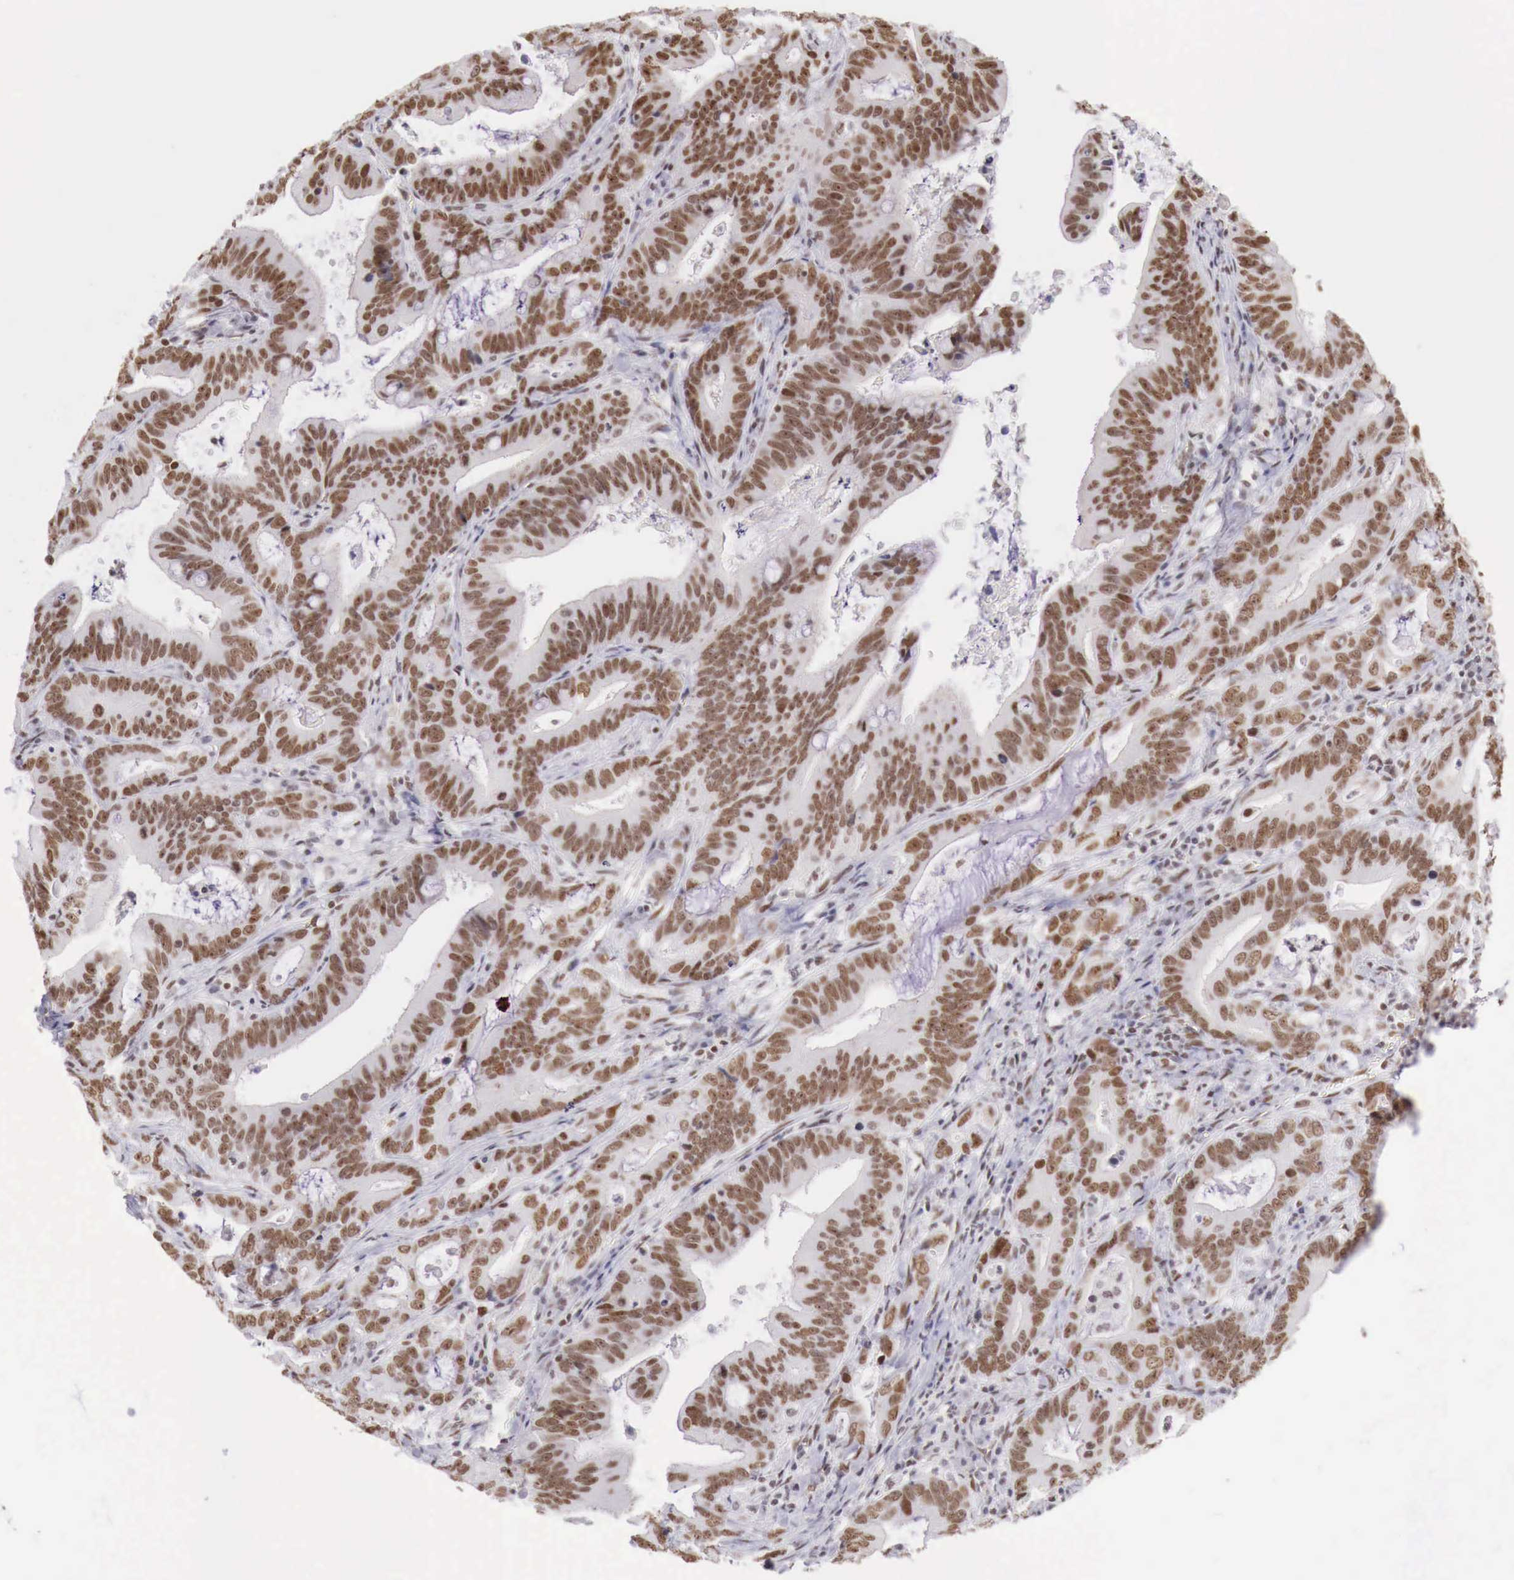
{"staining": {"intensity": "moderate", "quantity": "25%-75%", "location": "nuclear"}, "tissue": "stomach cancer", "cell_type": "Tumor cells", "image_type": "cancer", "snomed": [{"axis": "morphology", "description": "Adenocarcinoma, NOS"}, {"axis": "topography", "description": "Stomach, upper"}], "caption": "A medium amount of moderate nuclear positivity is seen in approximately 25%-75% of tumor cells in stomach cancer tissue.", "gene": "PHF14", "patient": {"sex": "male", "age": 63}}